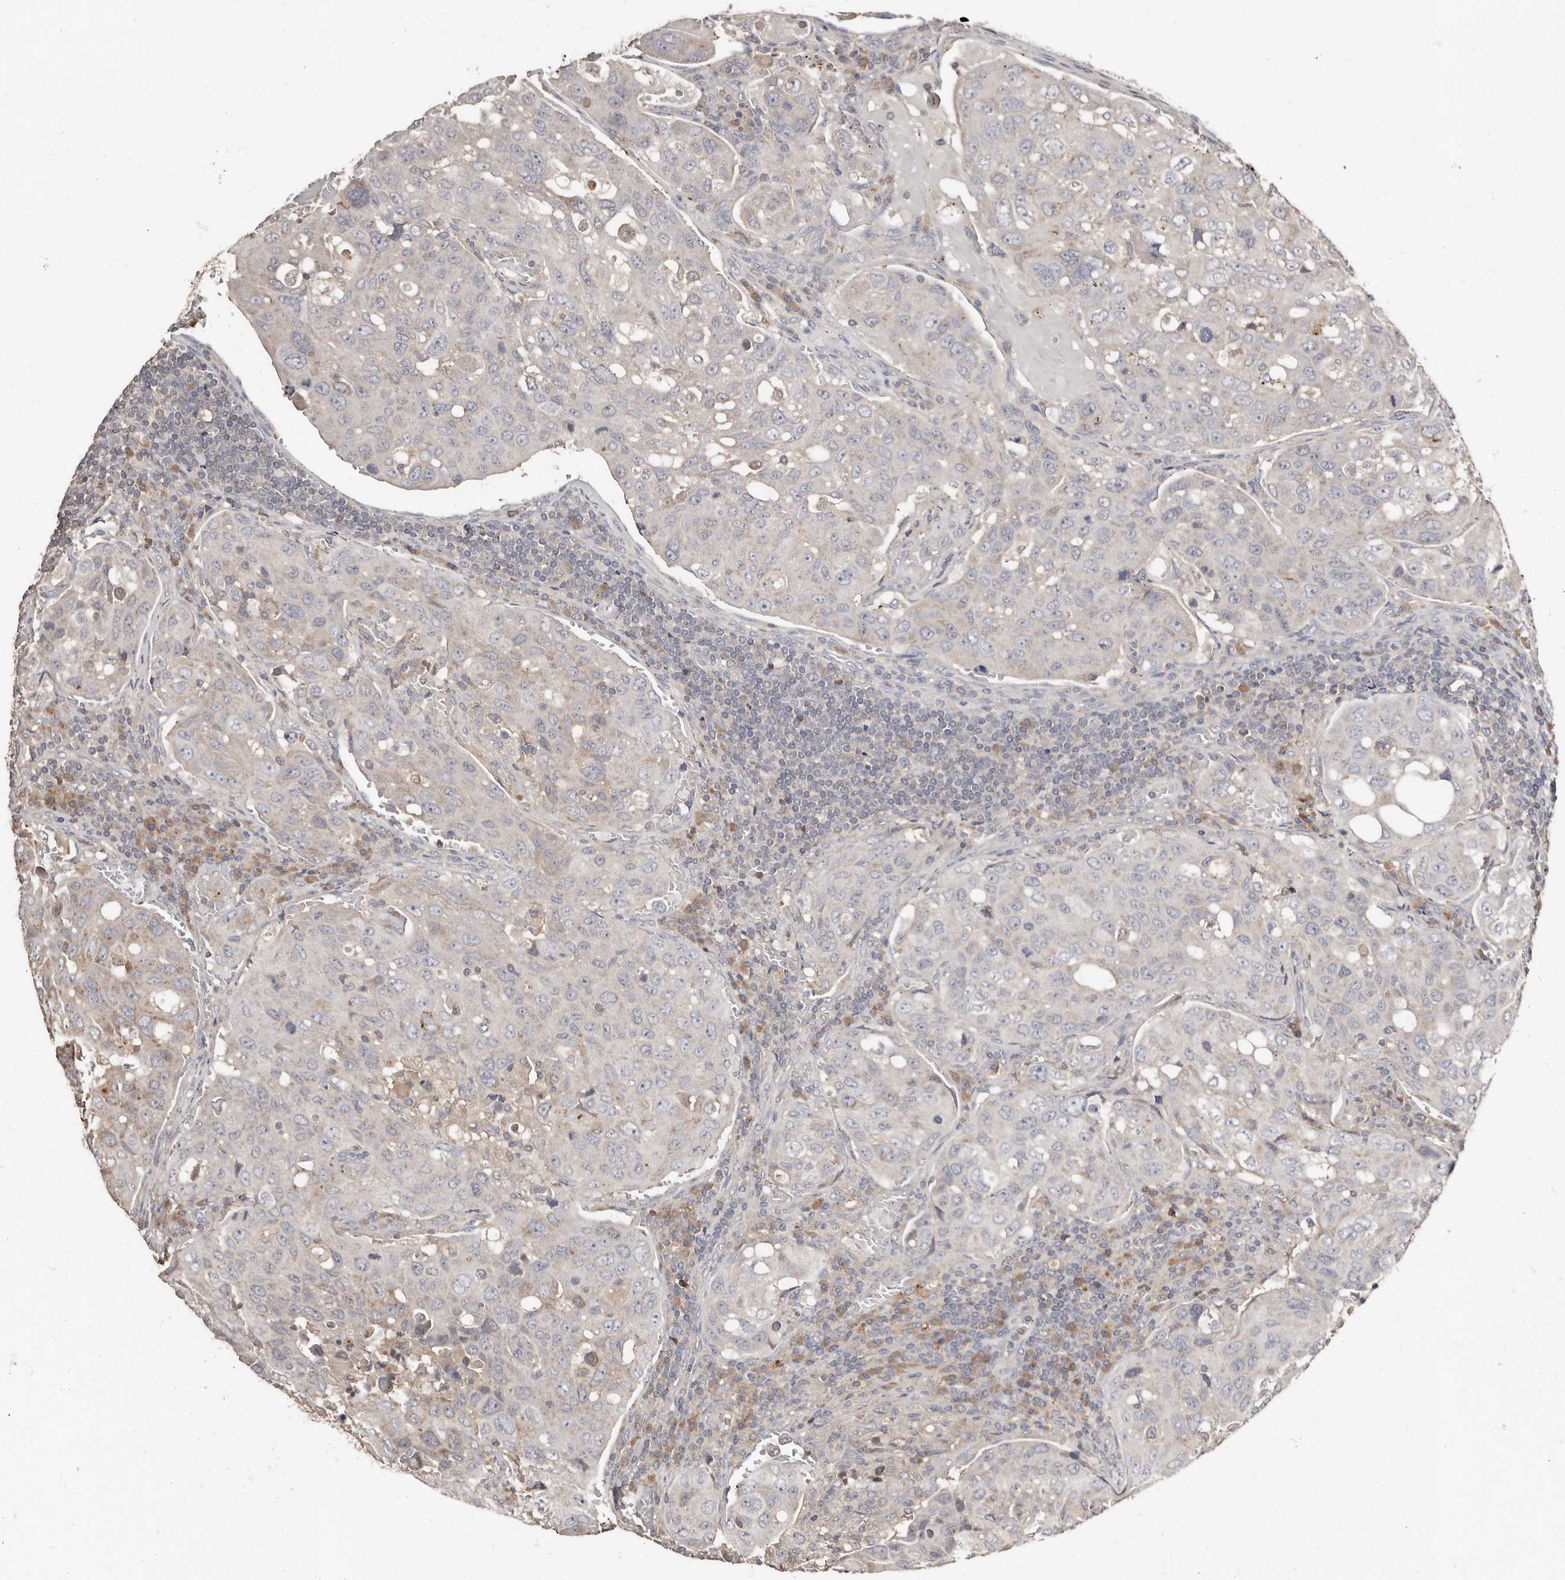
{"staining": {"intensity": "moderate", "quantity": "<25%", "location": "cytoplasmic/membranous"}, "tissue": "urothelial cancer", "cell_type": "Tumor cells", "image_type": "cancer", "snomed": [{"axis": "morphology", "description": "Urothelial carcinoma, High grade"}, {"axis": "topography", "description": "Lymph node"}, {"axis": "topography", "description": "Urinary bladder"}], "caption": "Human high-grade urothelial carcinoma stained with a brown dye demonstrates moderate cytoplasmic/membranous positive expression in about <25% of tumor cells.", "gene": "SLC39A2", "patient": {"sex": "male", "age": 51}}